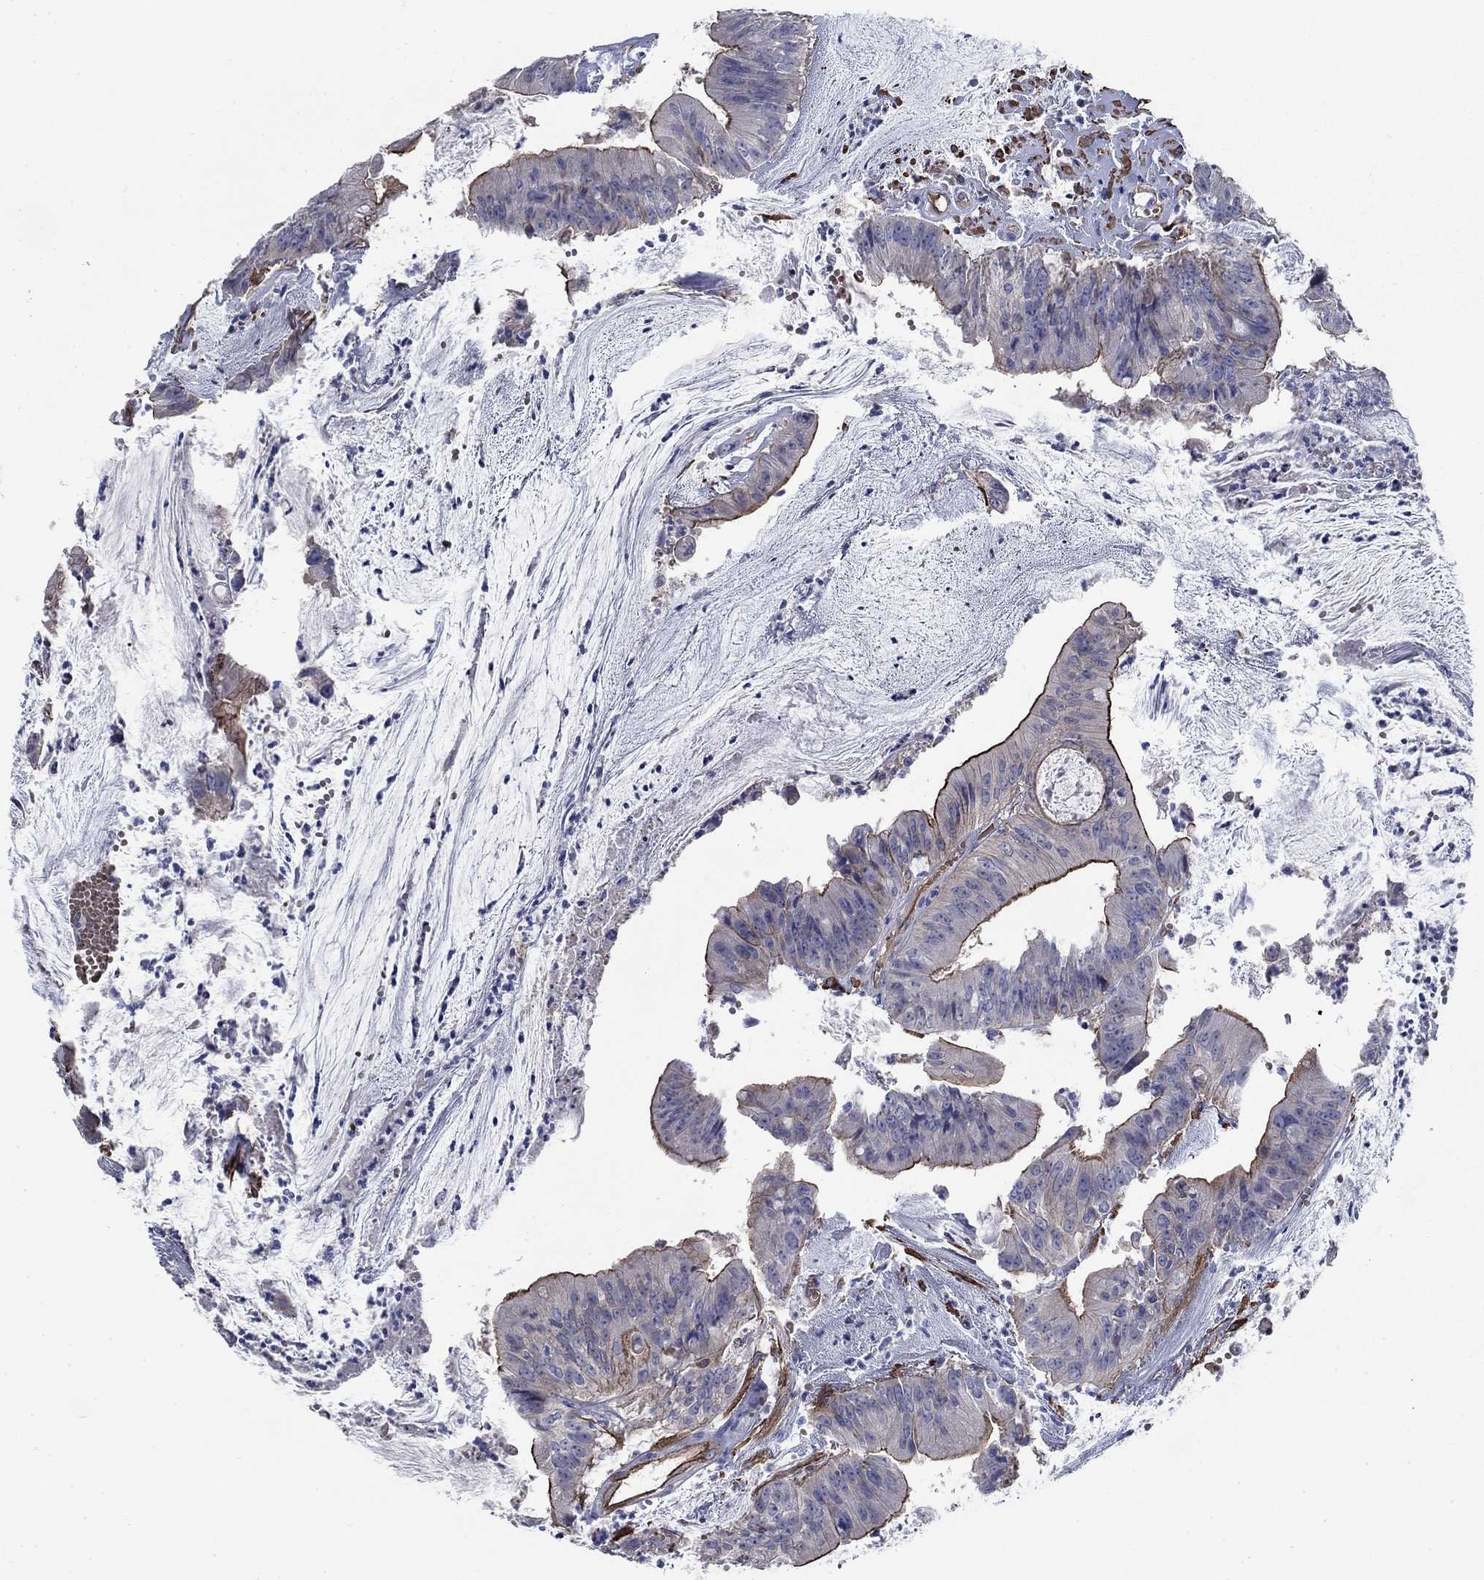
{"staining": {"intensity": "strong", "quantity": "25%-75%", "location": "cytoplasmic/membranous"}, "tissue": "colorectal cancer", "cell_type": "Tumor cells", "image_type": "cancer", "snomed": [{"axis": "morphology", "description": "Adenocarcinoma, NOS"}, {"axis": "topography", "description": "Colon"}], "caption": "This photomicrograph displays adenocarcinoma (colorectal) stained with IHC to label a protein in brown. The cytoplasmic/membranous of tumor cells show strong positivity for the protein. Nuclei are counter-stained blue.", "gene": "FLNC", "patient": {"sex": "female", "age": 69}}